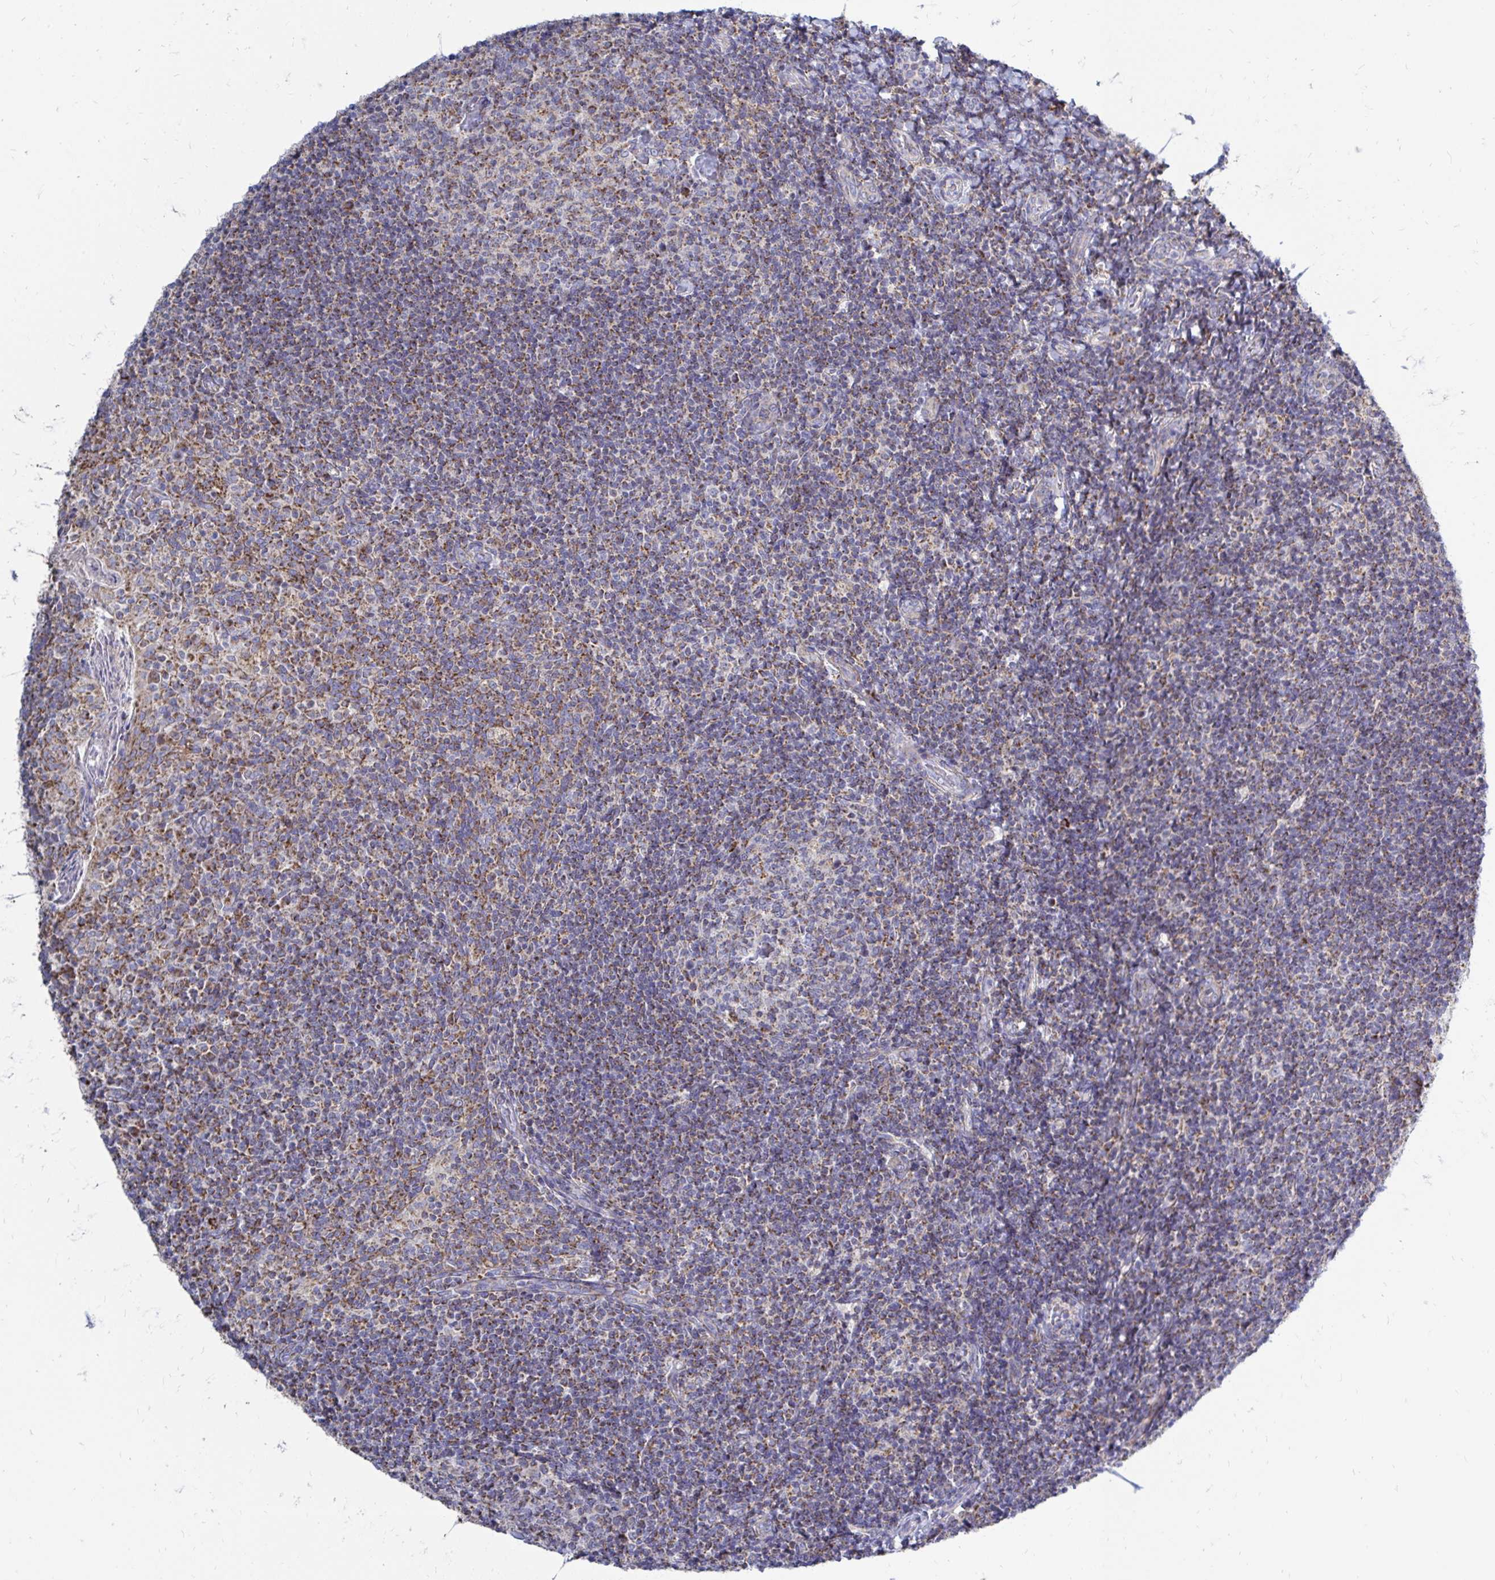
{"staining": {"intensity": "moderate", "quantity": "25%-75%", "location": "cytoplasmic/membranous"}, "tissue": "tonsil", "cell_type": "Germinal center cells", "image_type": "normal", "snomed": [{"axis": "morphology", "description": "Normal tissue, NOS"}, {"axis": "topography", "description": "Tonsil"}], "caption": "Approximately 25%-75% of germinal center cells in benign human tonsil display moderate cytoplasmic/membranous protein expression as visualized by brown immunohistochemical staining.", "gene": "OR10R2", "patient": {"sex": "female", "age": 10}}